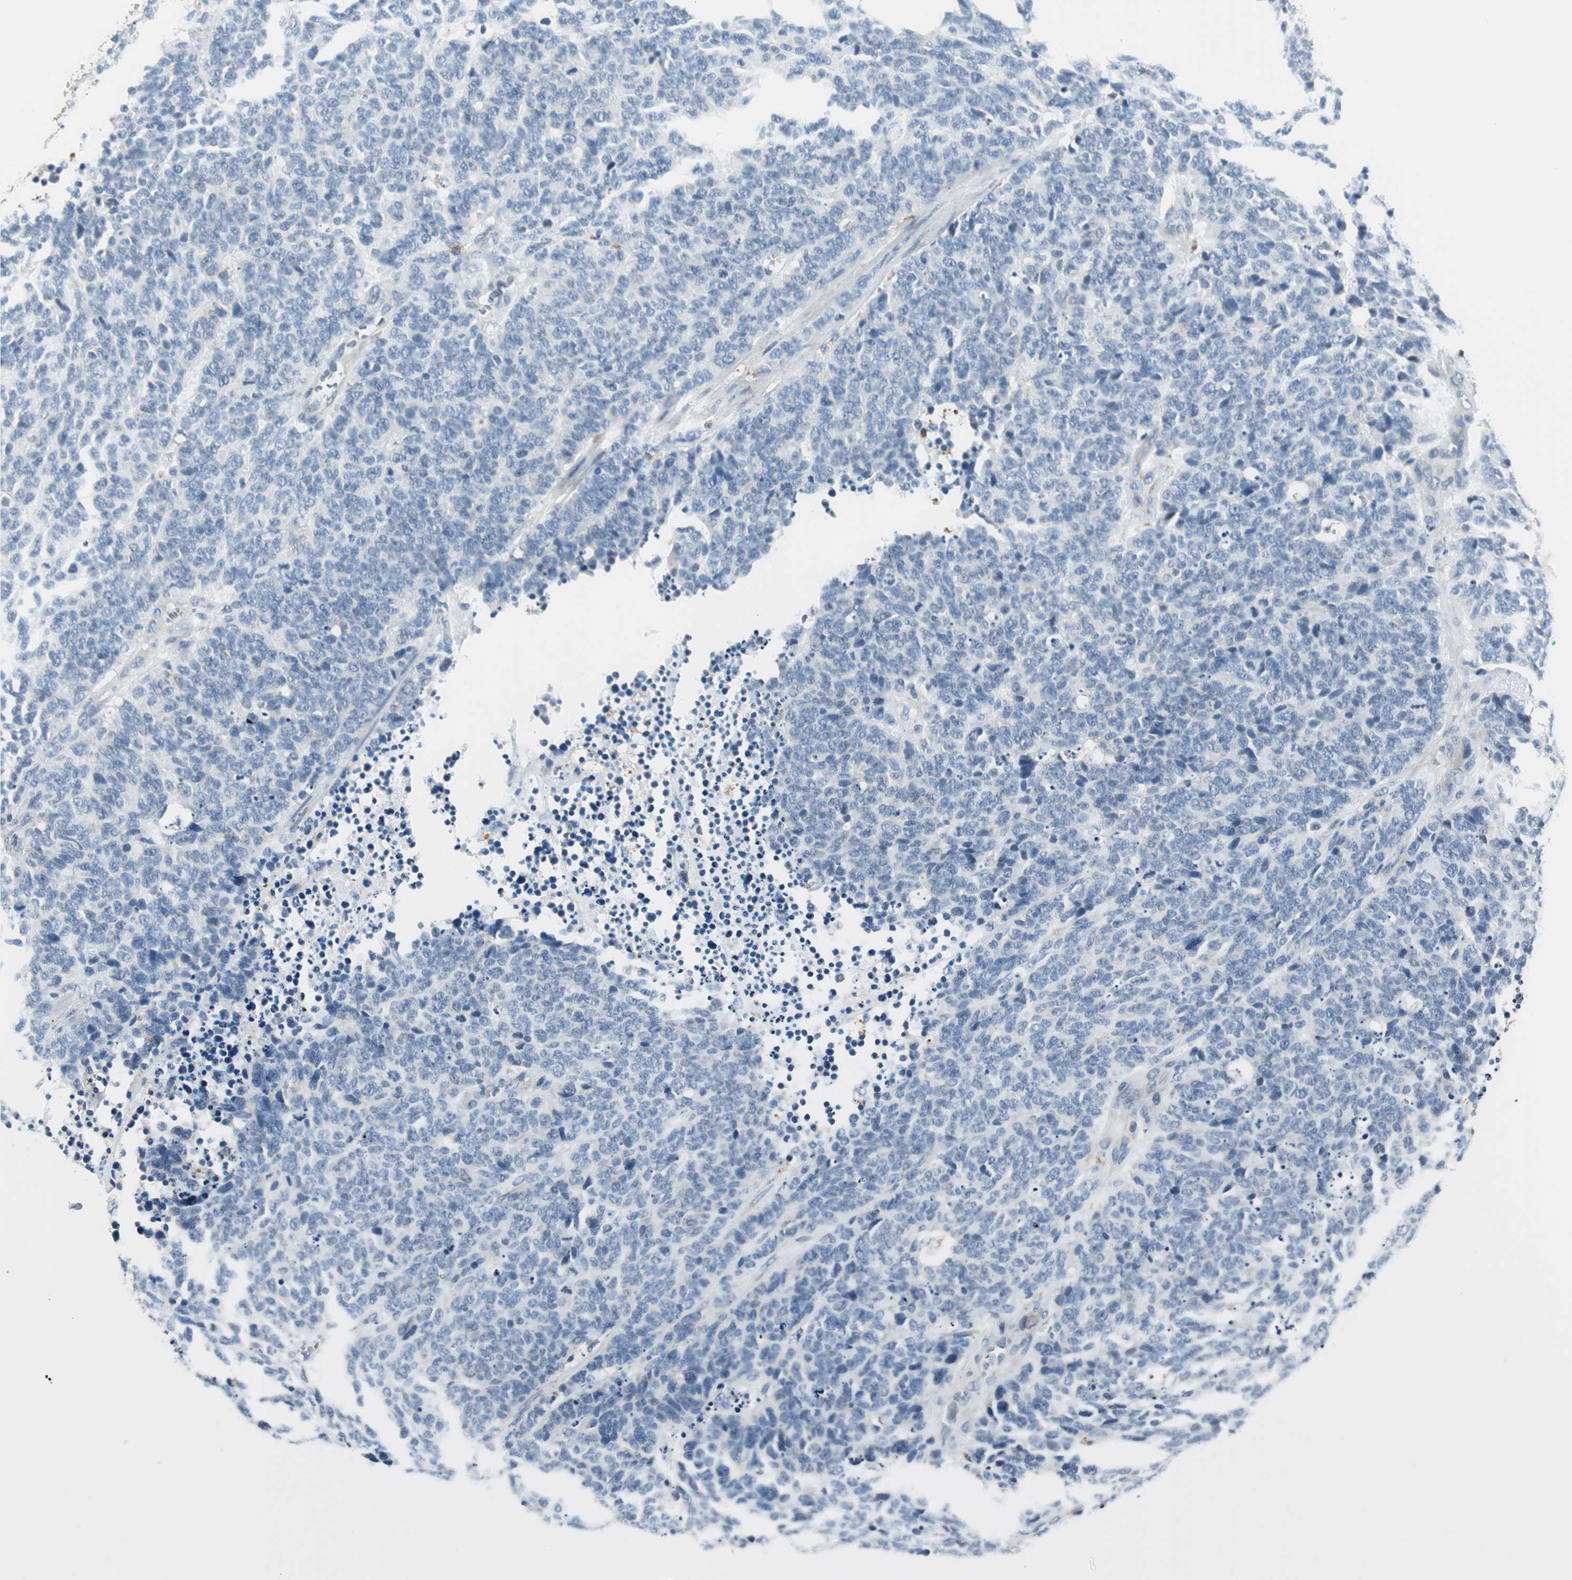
{"staining": {"intensity": "negative", "quantity": "none", "location": "none"}, "tissue": "lung cancer", "cell_type": "Tumor cells", "image_type": "cancer", "snomed": [{"axis": "morphology", "description": "Neoplasm, malignant, NOS"}, {"axis": "topography", "description": "Lung"}], "caption": "IHC of lung cancer shows no positivity in tumor cells.", "gene": "NIT1", "patient": {"sex": "female", "age": 58}}